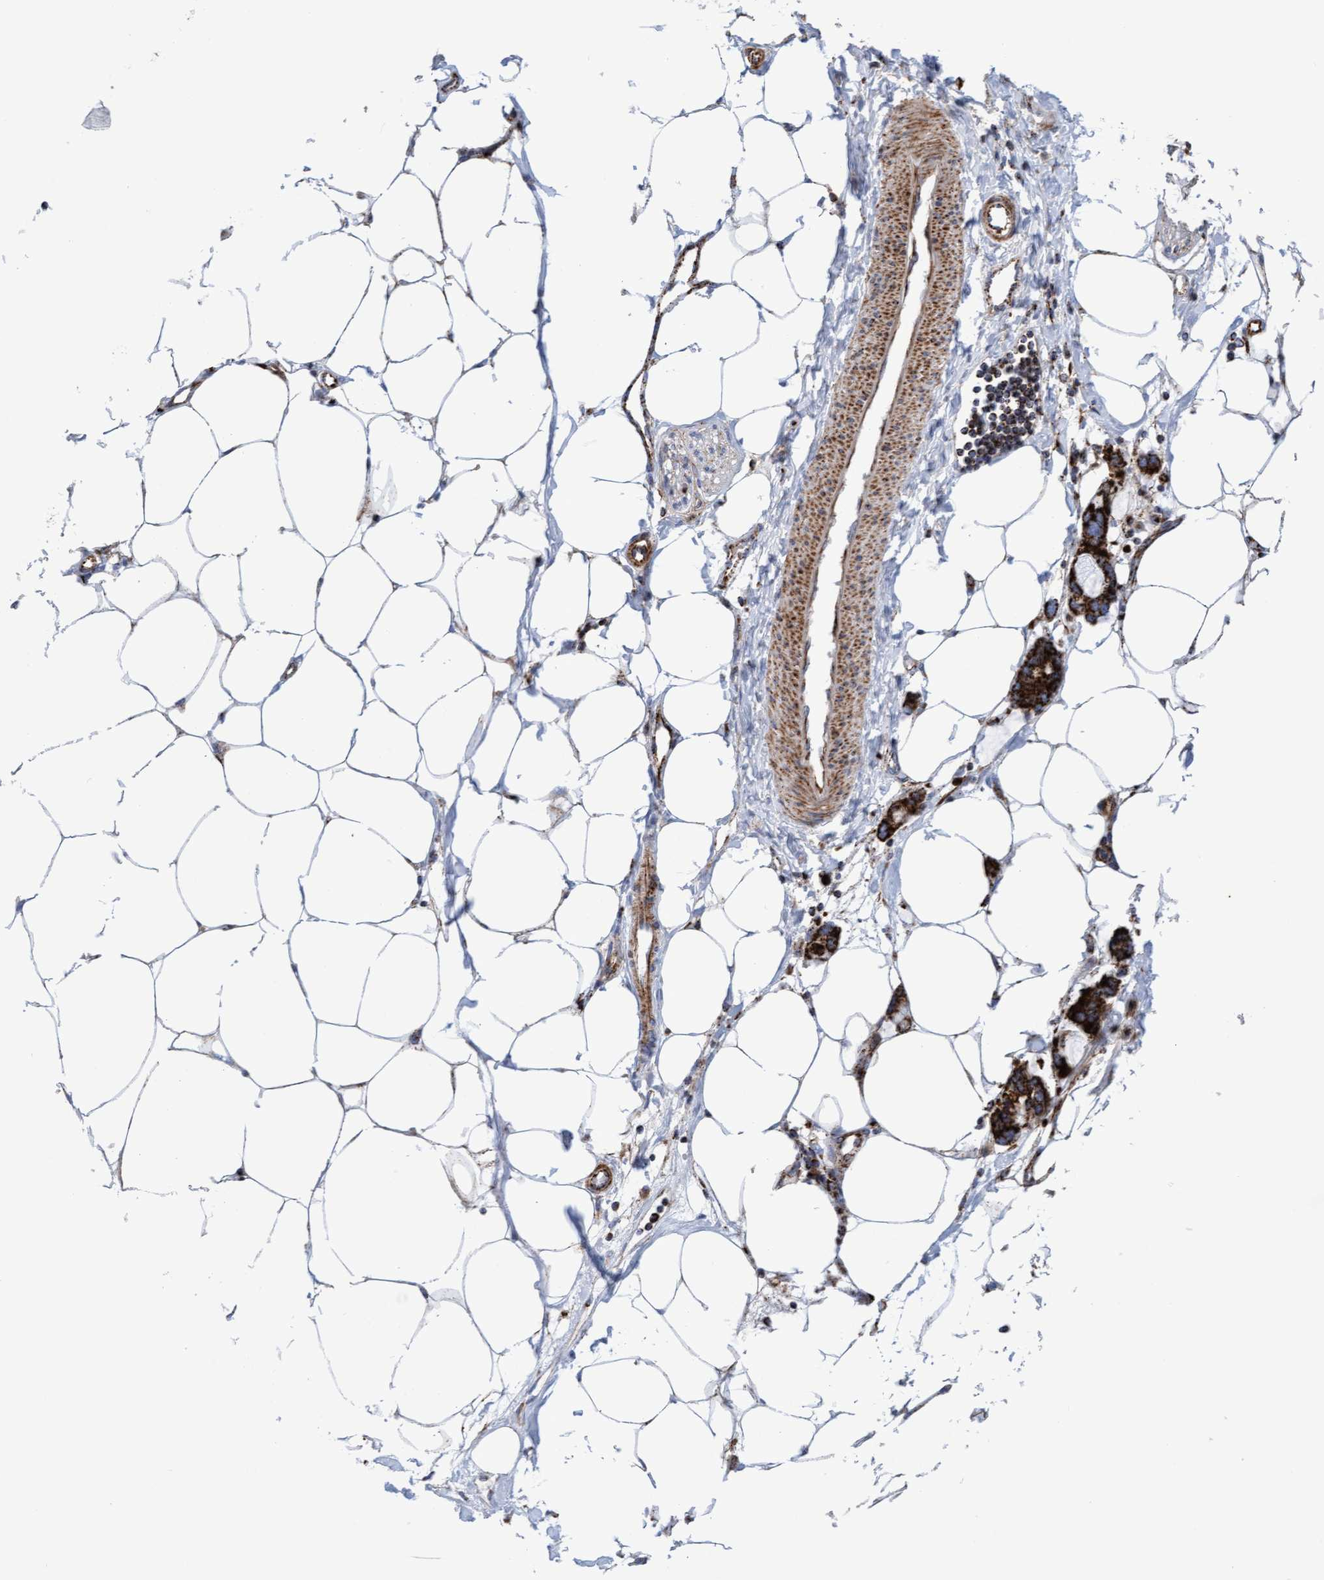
{"staining": {"intensity": "negative", "quantity": "none", "location": "none"}, "tissue": "adipose tissue", "cell_type": "Adipocytes", "image_type": "normal", "snomed": [{"axis": "morphology", "description": "Normal tissue, NOS"}, {"axis": "morphology", "description": "Adenocarcinoma, NOS"}, {"axis": "topography", "description": "Colon"}, {"axis": "topography", "description": "Peripheral nerve tissue"}], "caption": "There is no significant staining in adipocytes of adipose tissue. (DAB (3,3'-diaminobenzidine) immunohistochemistry with hematoxylin counter stain).", "gene": "GGTA1", "patient": {"sex": "male", "age": 14}}